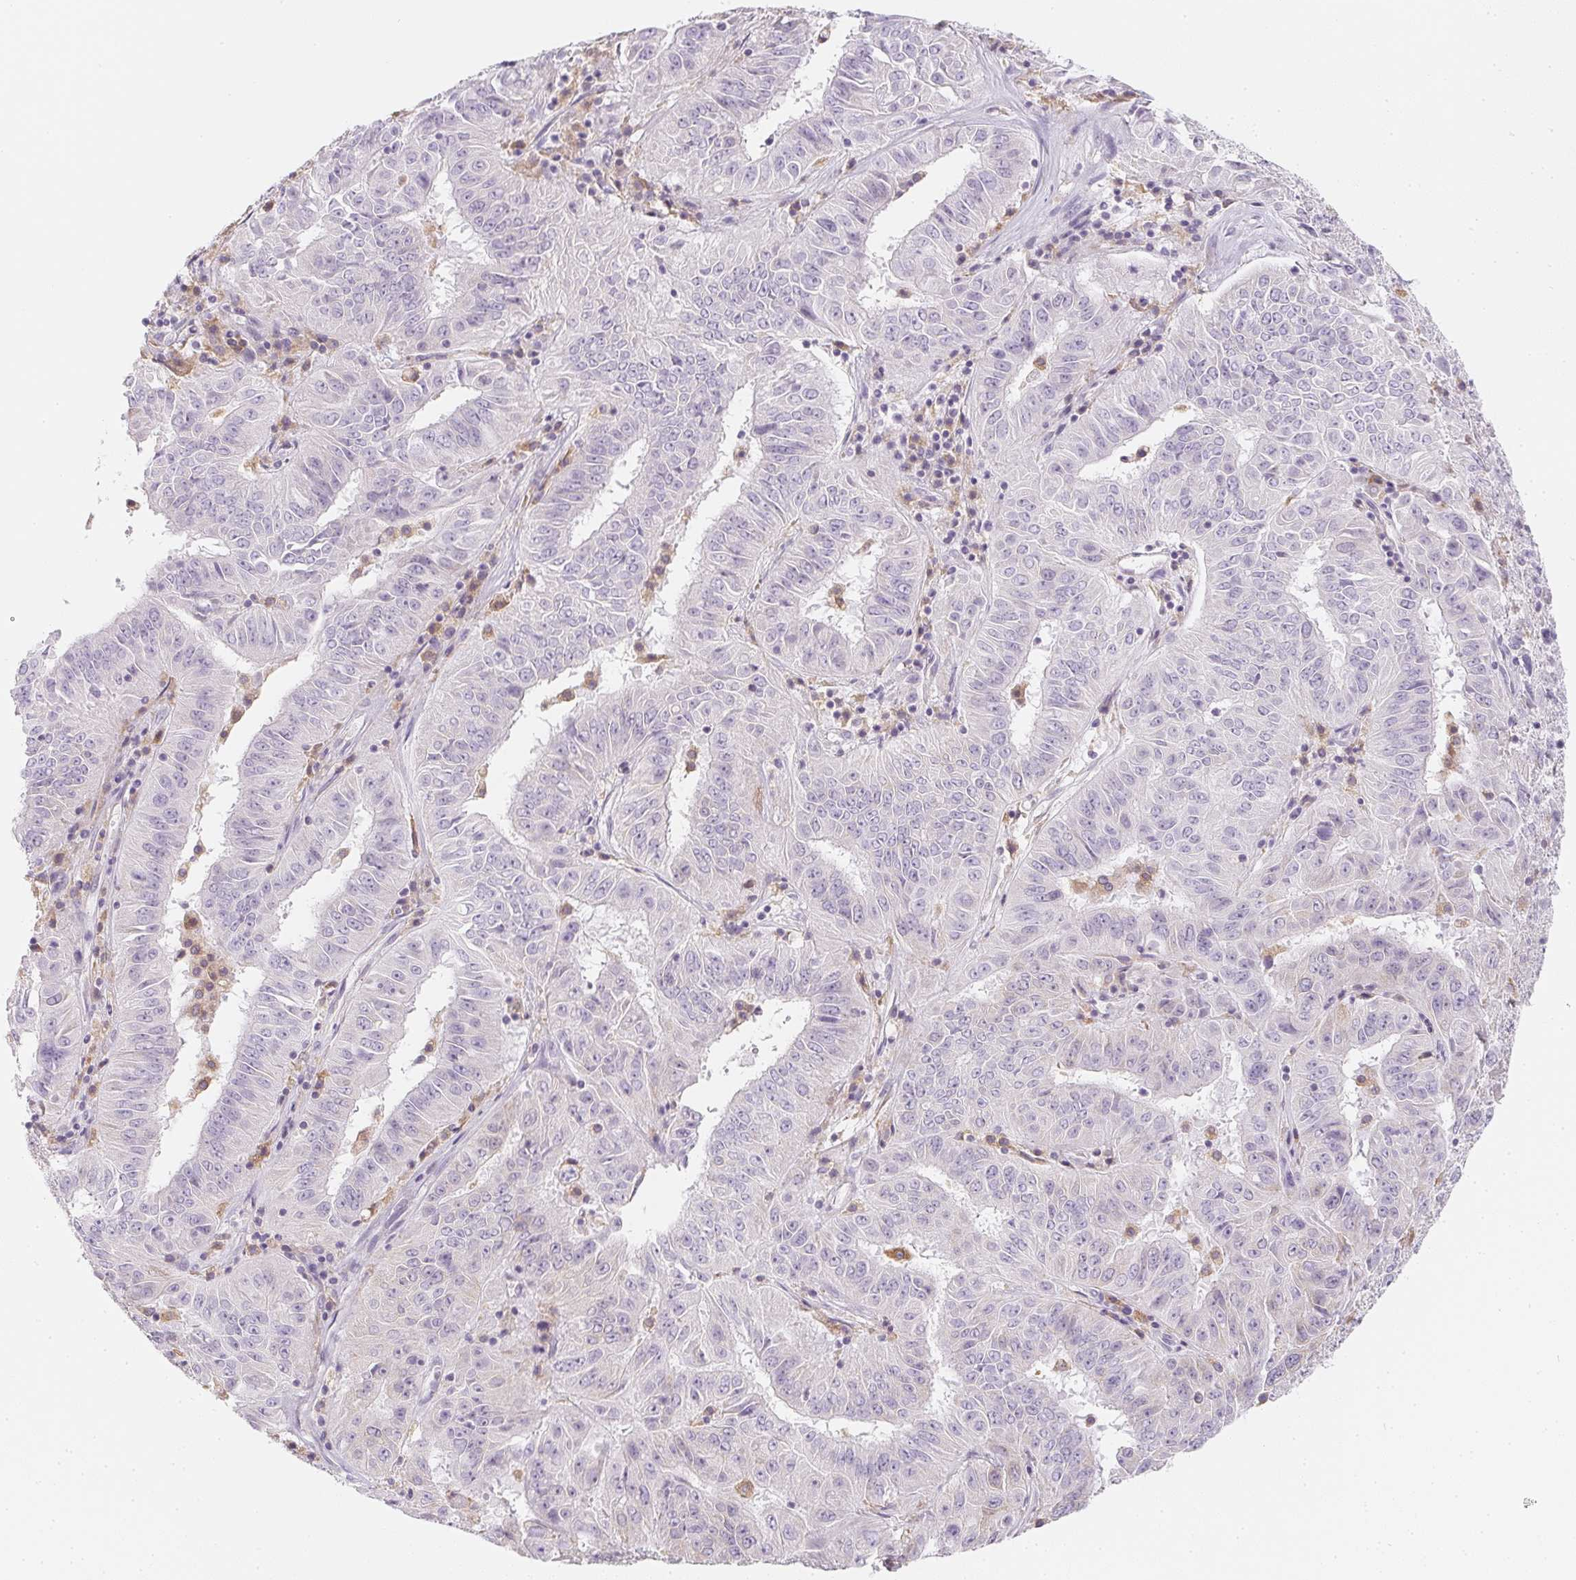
{"staining": {"intensity": "negative", "quantity": "none", "location": "none"}, "tissue": "pancreatic cancer", "cell_type": "Tumor cells", "image_type": "cancer", "snomed": [{"axis": "morphology", "description": "Adenocarcinoma, NOS"}, {"axis": "topography", "description": "Pancreas"}], "caption": "The micrograph demonstrates no significant expression in tumor cells of adenocarcinoma (pancreatic).", "gene": "SOAT1", "patient": {"sex": "male", "age": 63}}